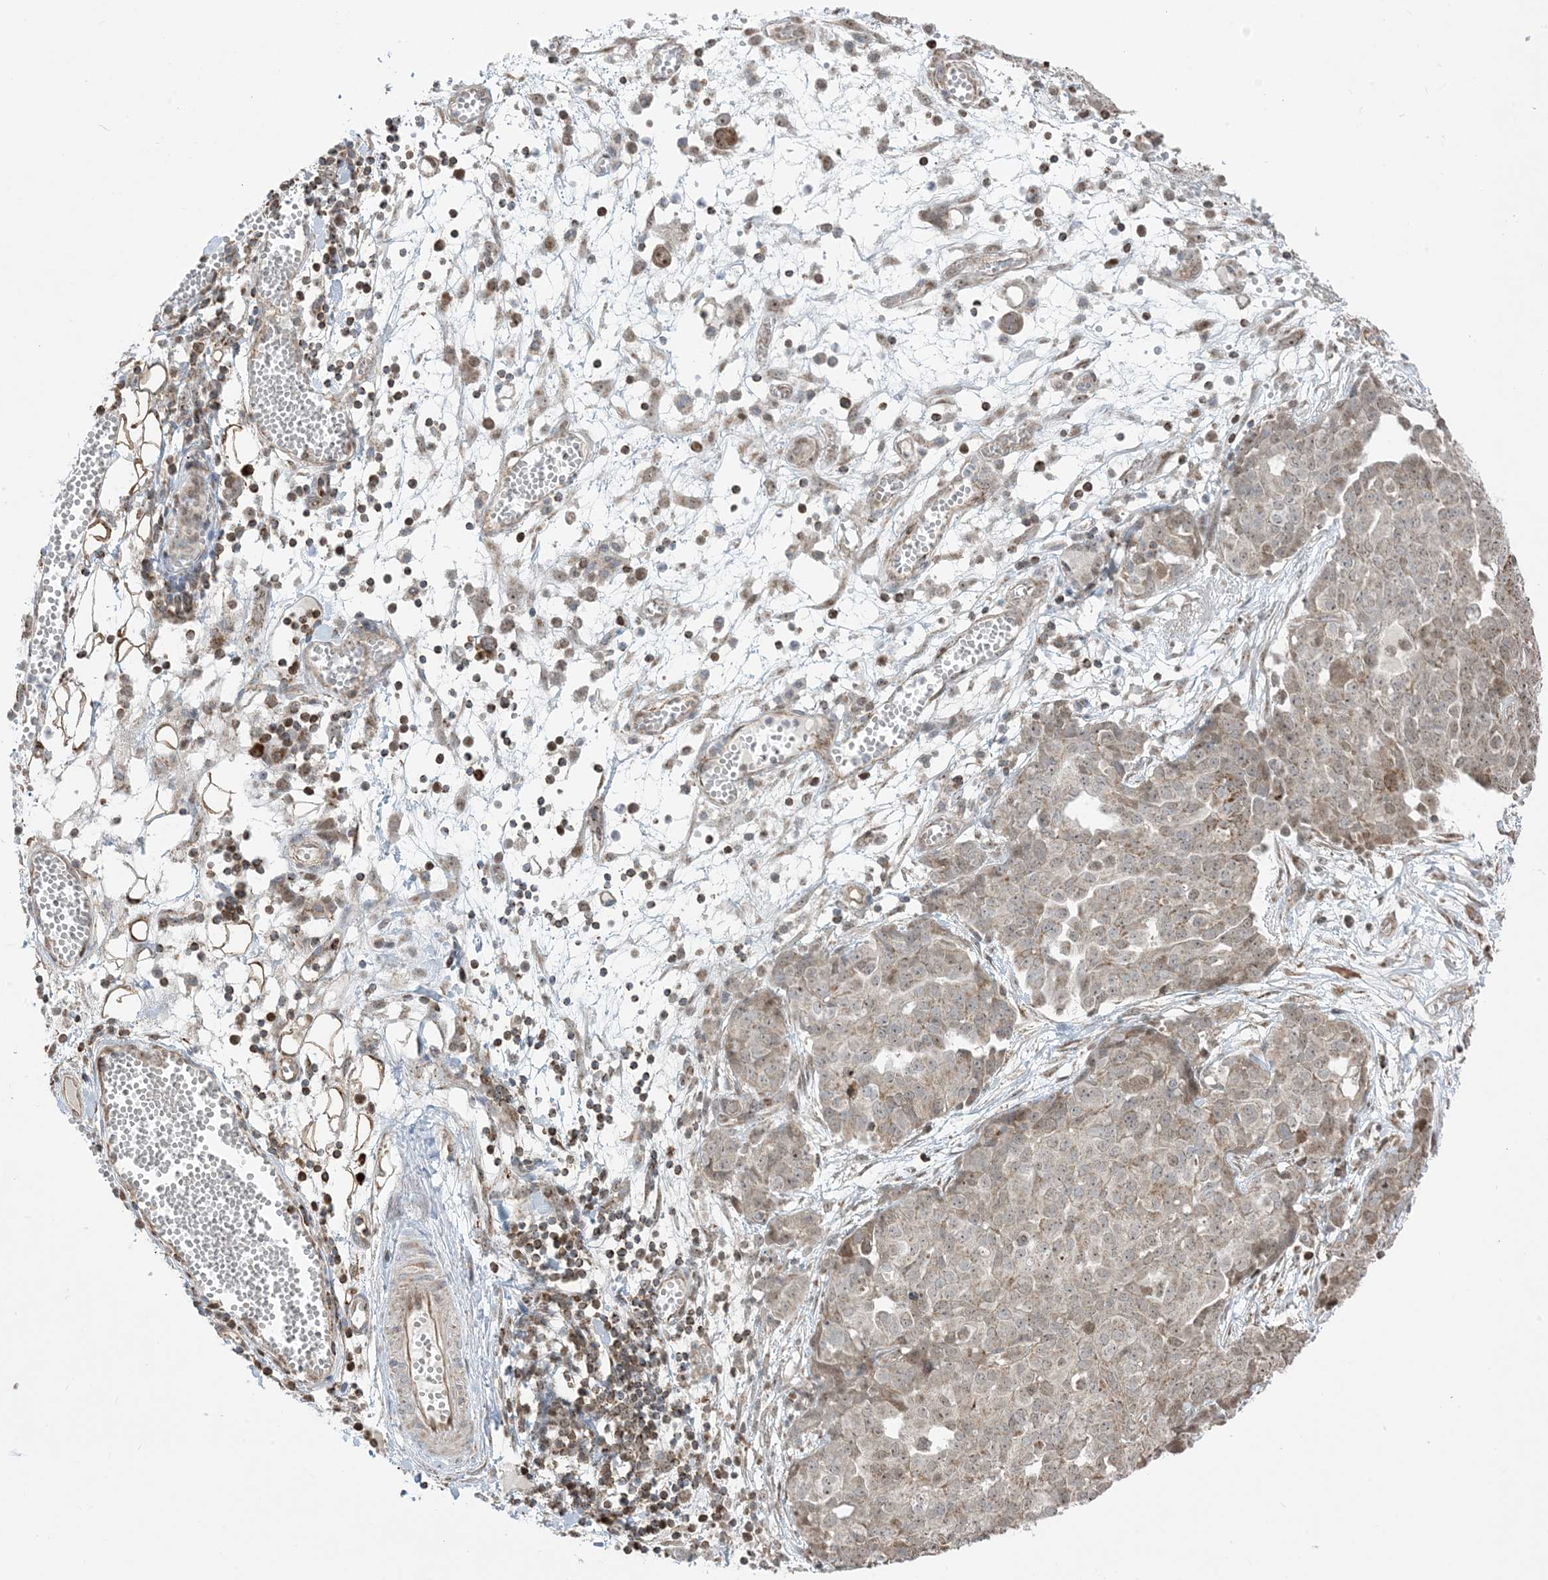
{"staining": {"intensity": "weak", "quantity": "25%-75%", "location": "cytoplasmic/membranous,nuclear"}, "tissue": "ovarian cancer", "cell_type": "Tumor cells", "image_type": "cancer", "snomed": [{"axis": "morphology", "description": "Cystadenocarcinoma, serous, NOS"}, {"axis": "topography", "description": "Soft tissue"}, {"axis": "topography", "description": "Ovary"}], "caption": "Serous cystadenocarcinoma (ovarian) was stained to show a protein in brown. There is low levels of weak cytoplasmic/membranous and nuclear staining in about 25%-75% of tumor cells.", "gene": "MAPKBP1", "patient": {"sex": "female", "age": 57}}